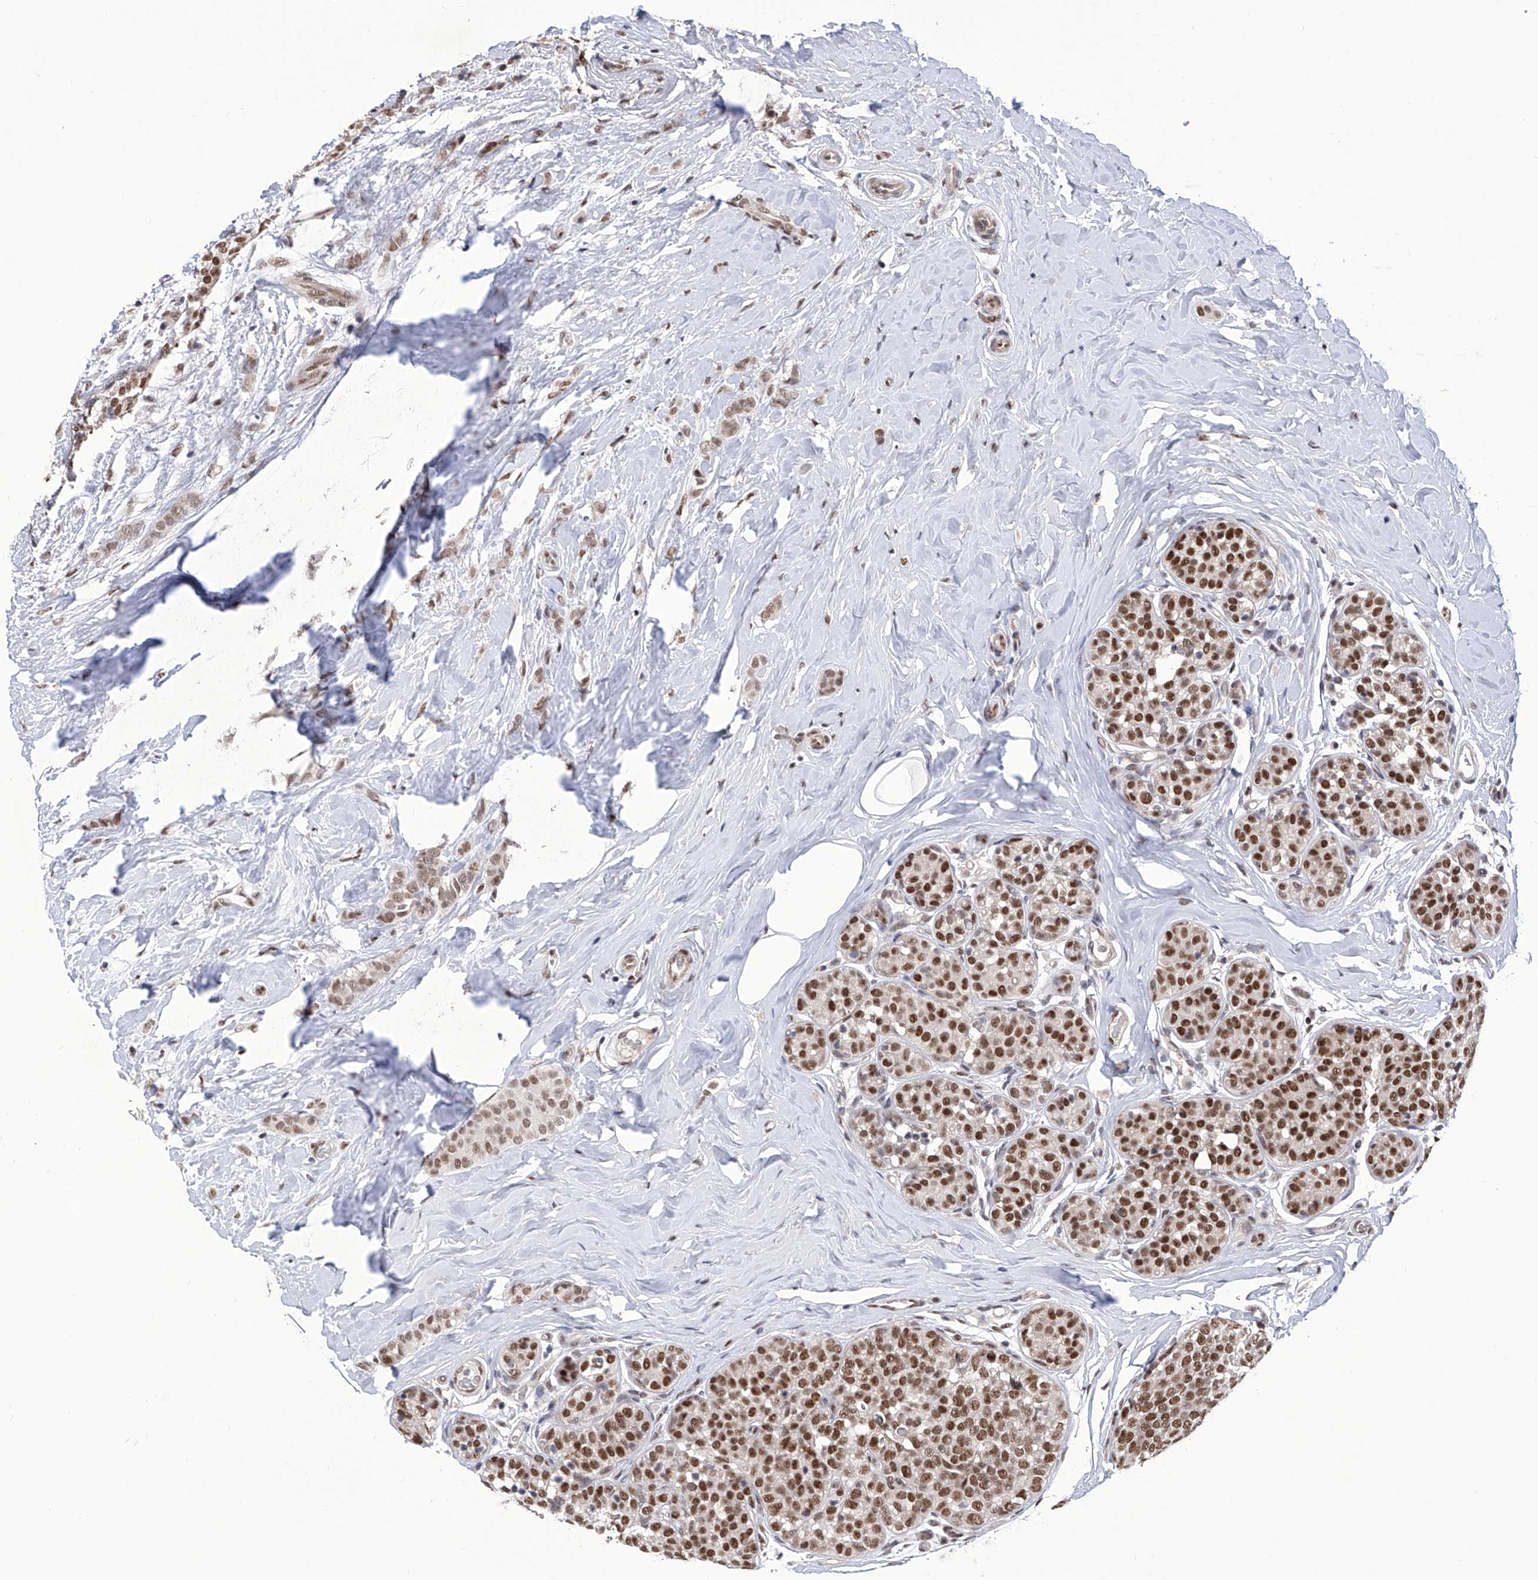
{"staining": {"intensity": "moderate", "quantity": ">75%", "location": "nuclear"}, "tissue": "breast cancer", "cell_type": "Tumor cells", "image_type": "cancer", "snomed": [{"axis": "morphology", "description": "Lobular carcinoma, in situ"}, {"axis": "morphology", "description": "Lobular carcinoma"}, {"axis": "topography", "description": "Breast"}], "caption": "Immunohistochemical staining of breast cancer shows medium levels of moderate nuclear protein expression in about >75% of tumor cells.", "gene": "RAD54L", "patient": {"sex": "female", "age": 41}}